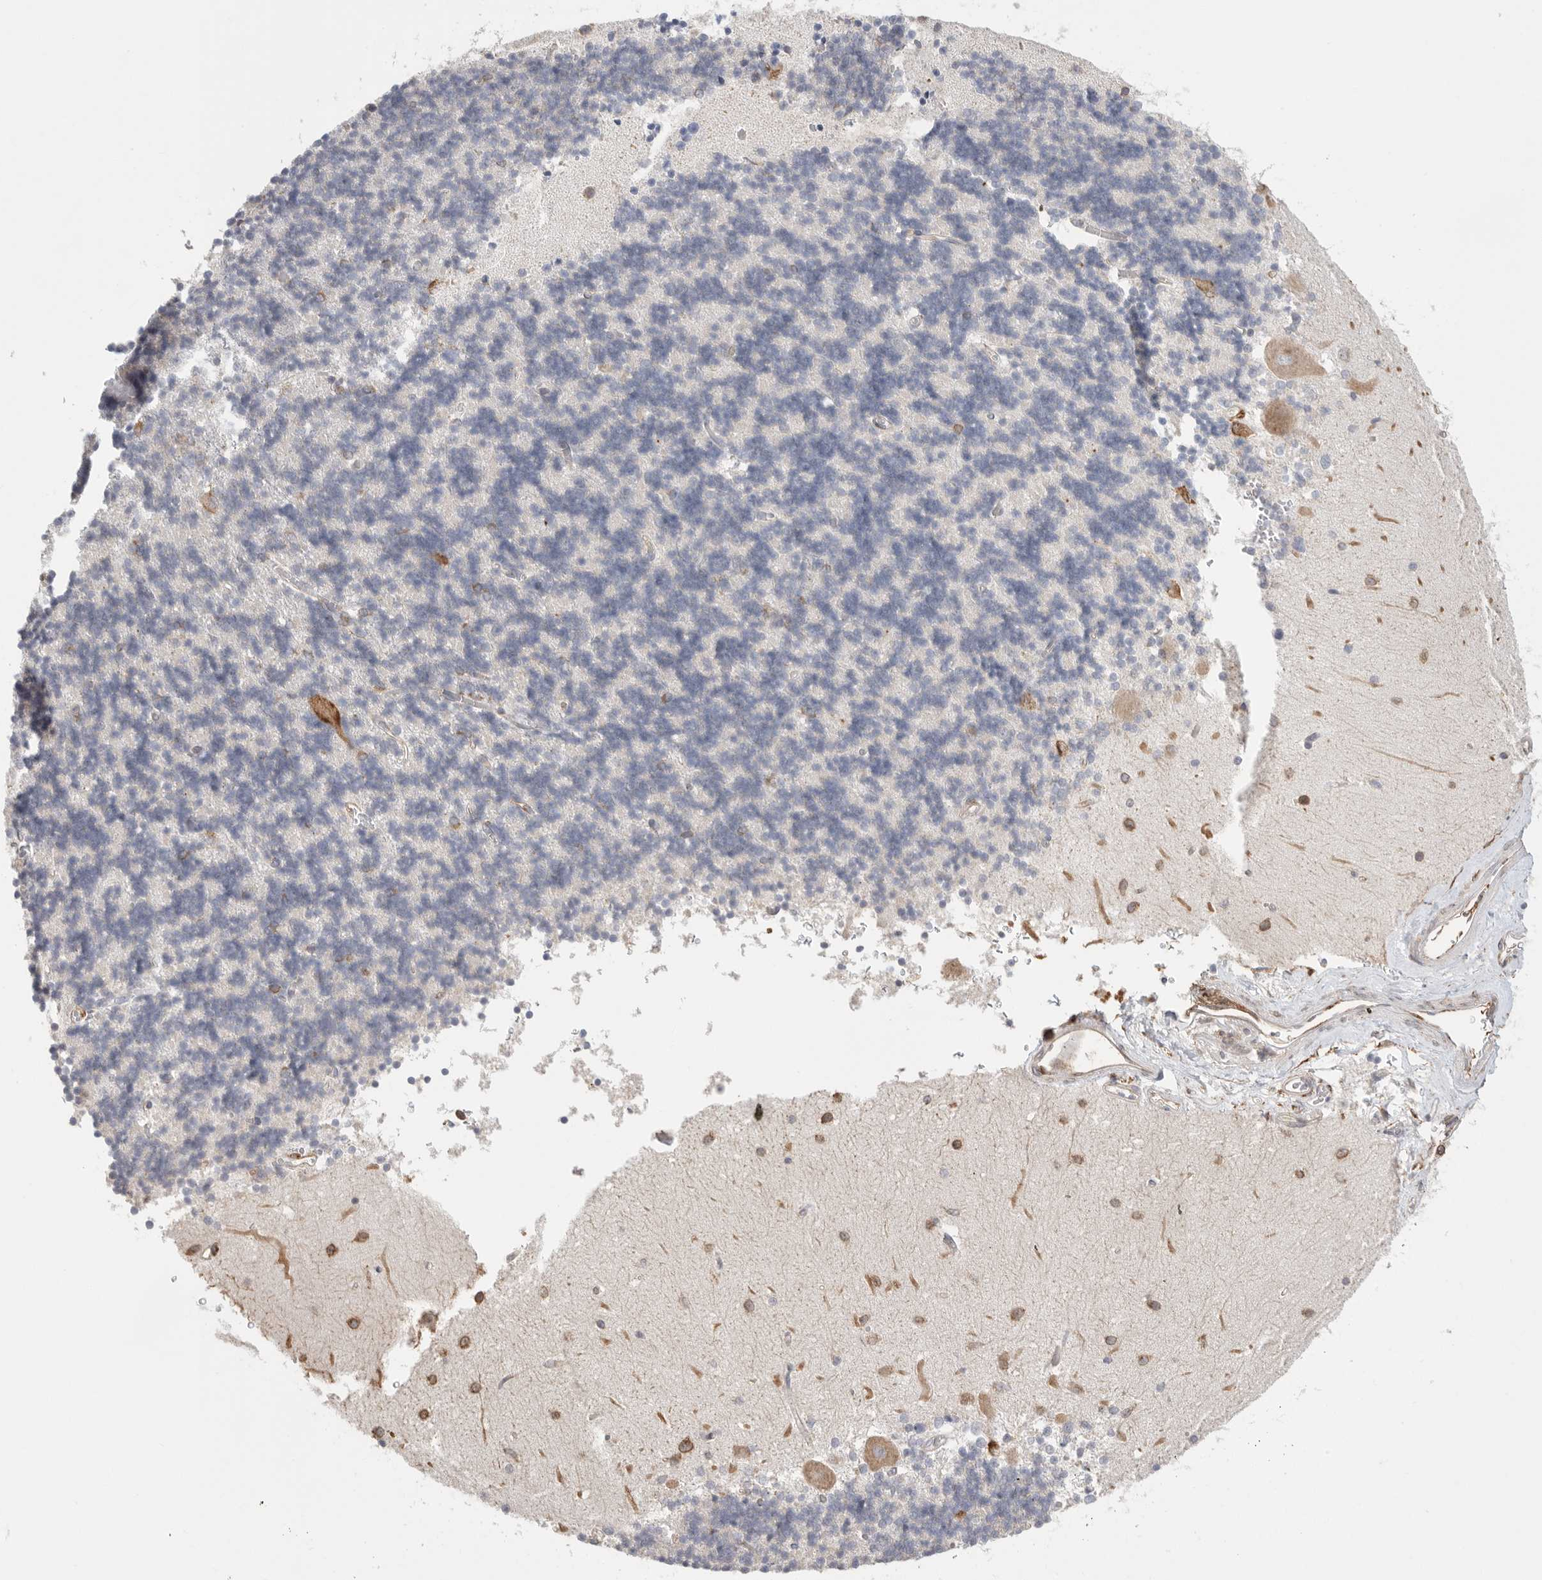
{"staining": {"intensity": "negative", "quantity": "none", "location": "none"}, "tissue": "cerebellum", "cell_type": "Cells in granular layer", "image_type": "normal", "snomed": [{"axis": "morphology", "description": "Normal tissue, NOS"}, {"axis": "topography", "description": "Cerebellum"}], "caption": "Cells in granular layer show no significant staining in unremarkable cerebellum. Brightfield microscopy of immunohistochemistry (IHC) stained with DAB (brown) and hematoxylin (blue), captured at high magnification.", "gene": "BLOC1S5", "patient": {"sex": "male", "age": 37}}